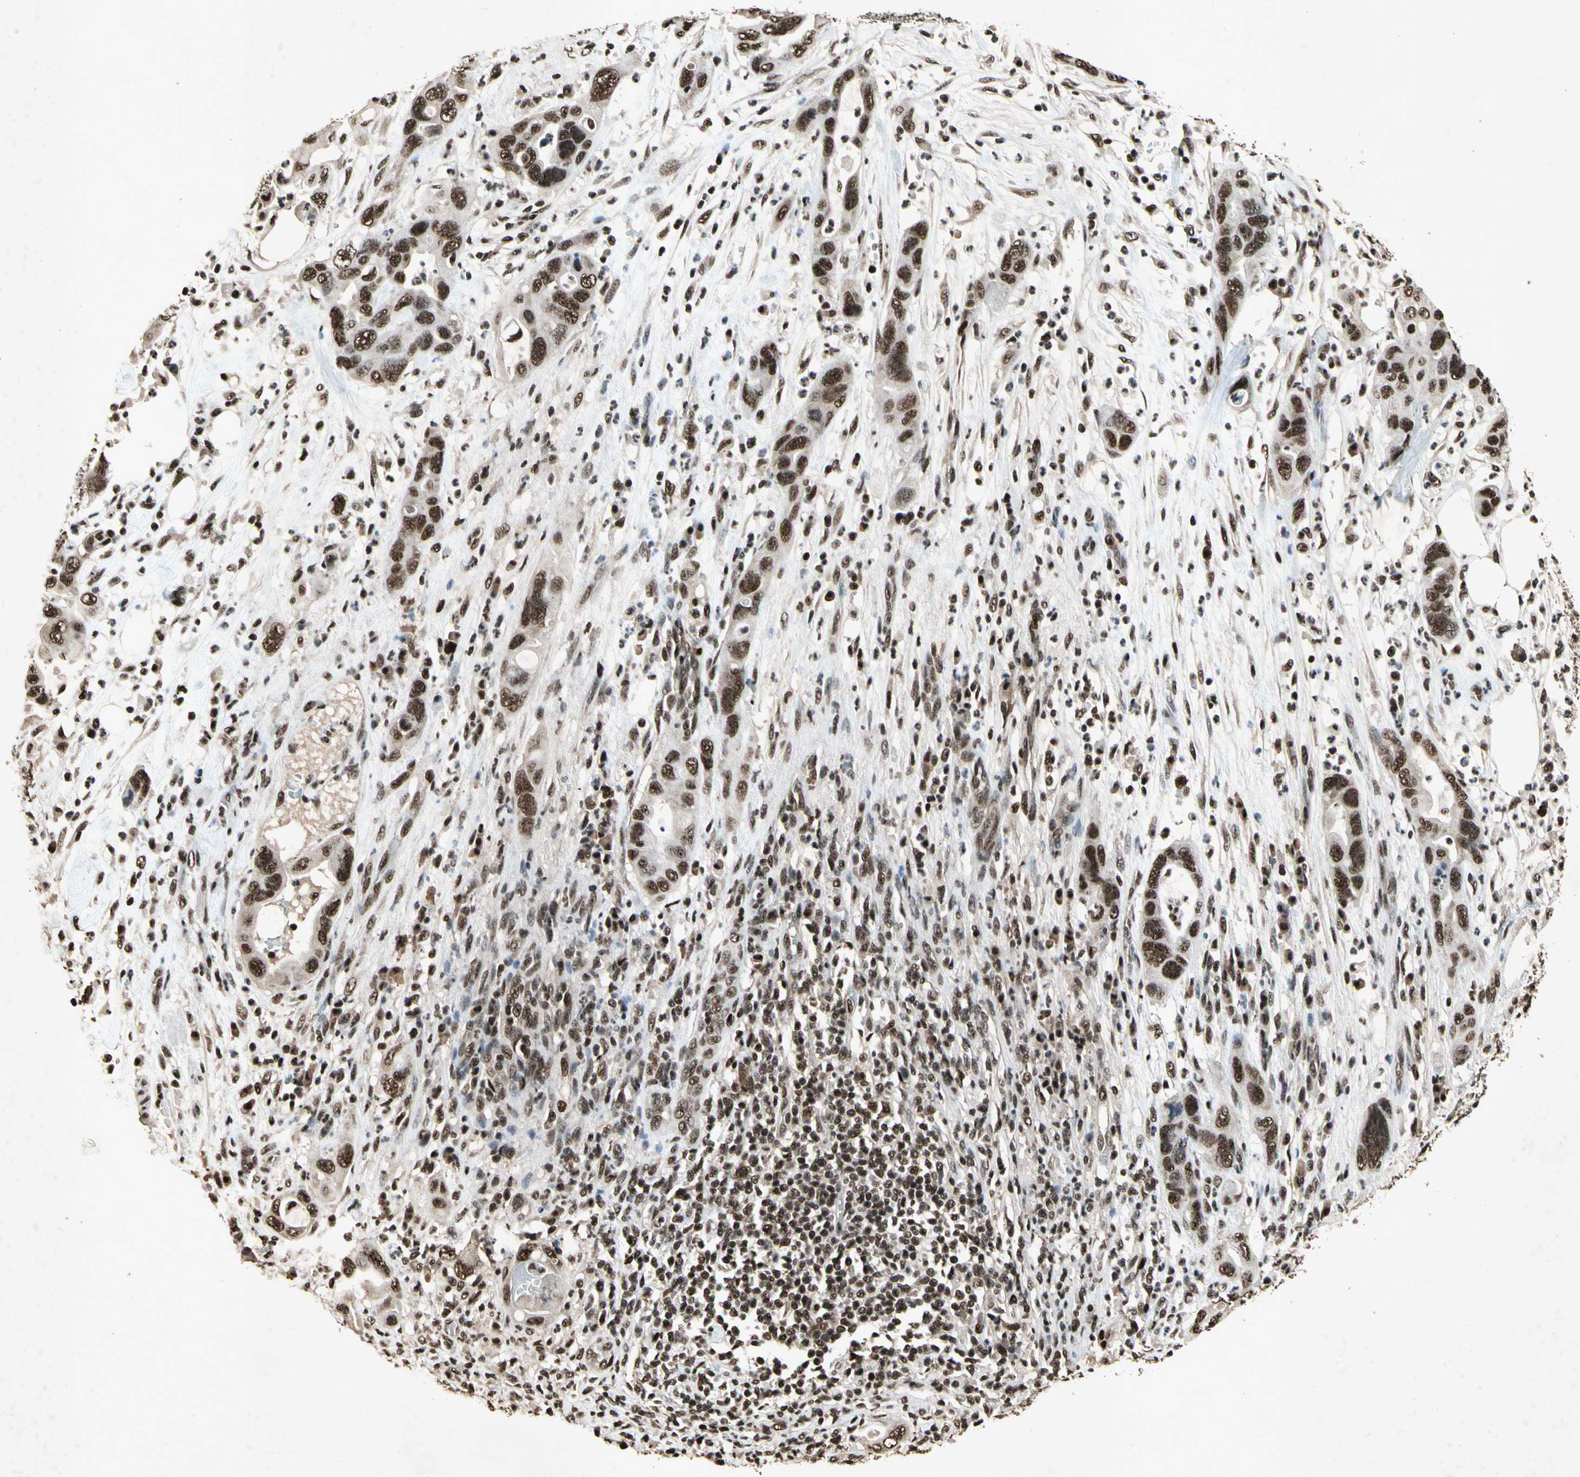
{"staining": {"intensity": "strong", "quantity": ">75%", "location": "nuclear"}, "tissue": "pancreatic cancer", "cell_type": "Tumor cells", "image_type": "cancer", "snomed": [{"axis": "morphology", "description": "Adenocarcinoma, NOS"}, {"axis": "topography", "description": "Pancreas"}], "caption": "Strong nuclear expression for a protein is appreciated in about >75% of tumor cells of adenocarcinoma (pancreatic) using immunohistochemistry (IHC).", "gene": "TBX2", "patient": {"sex": "female", "age": 71}}